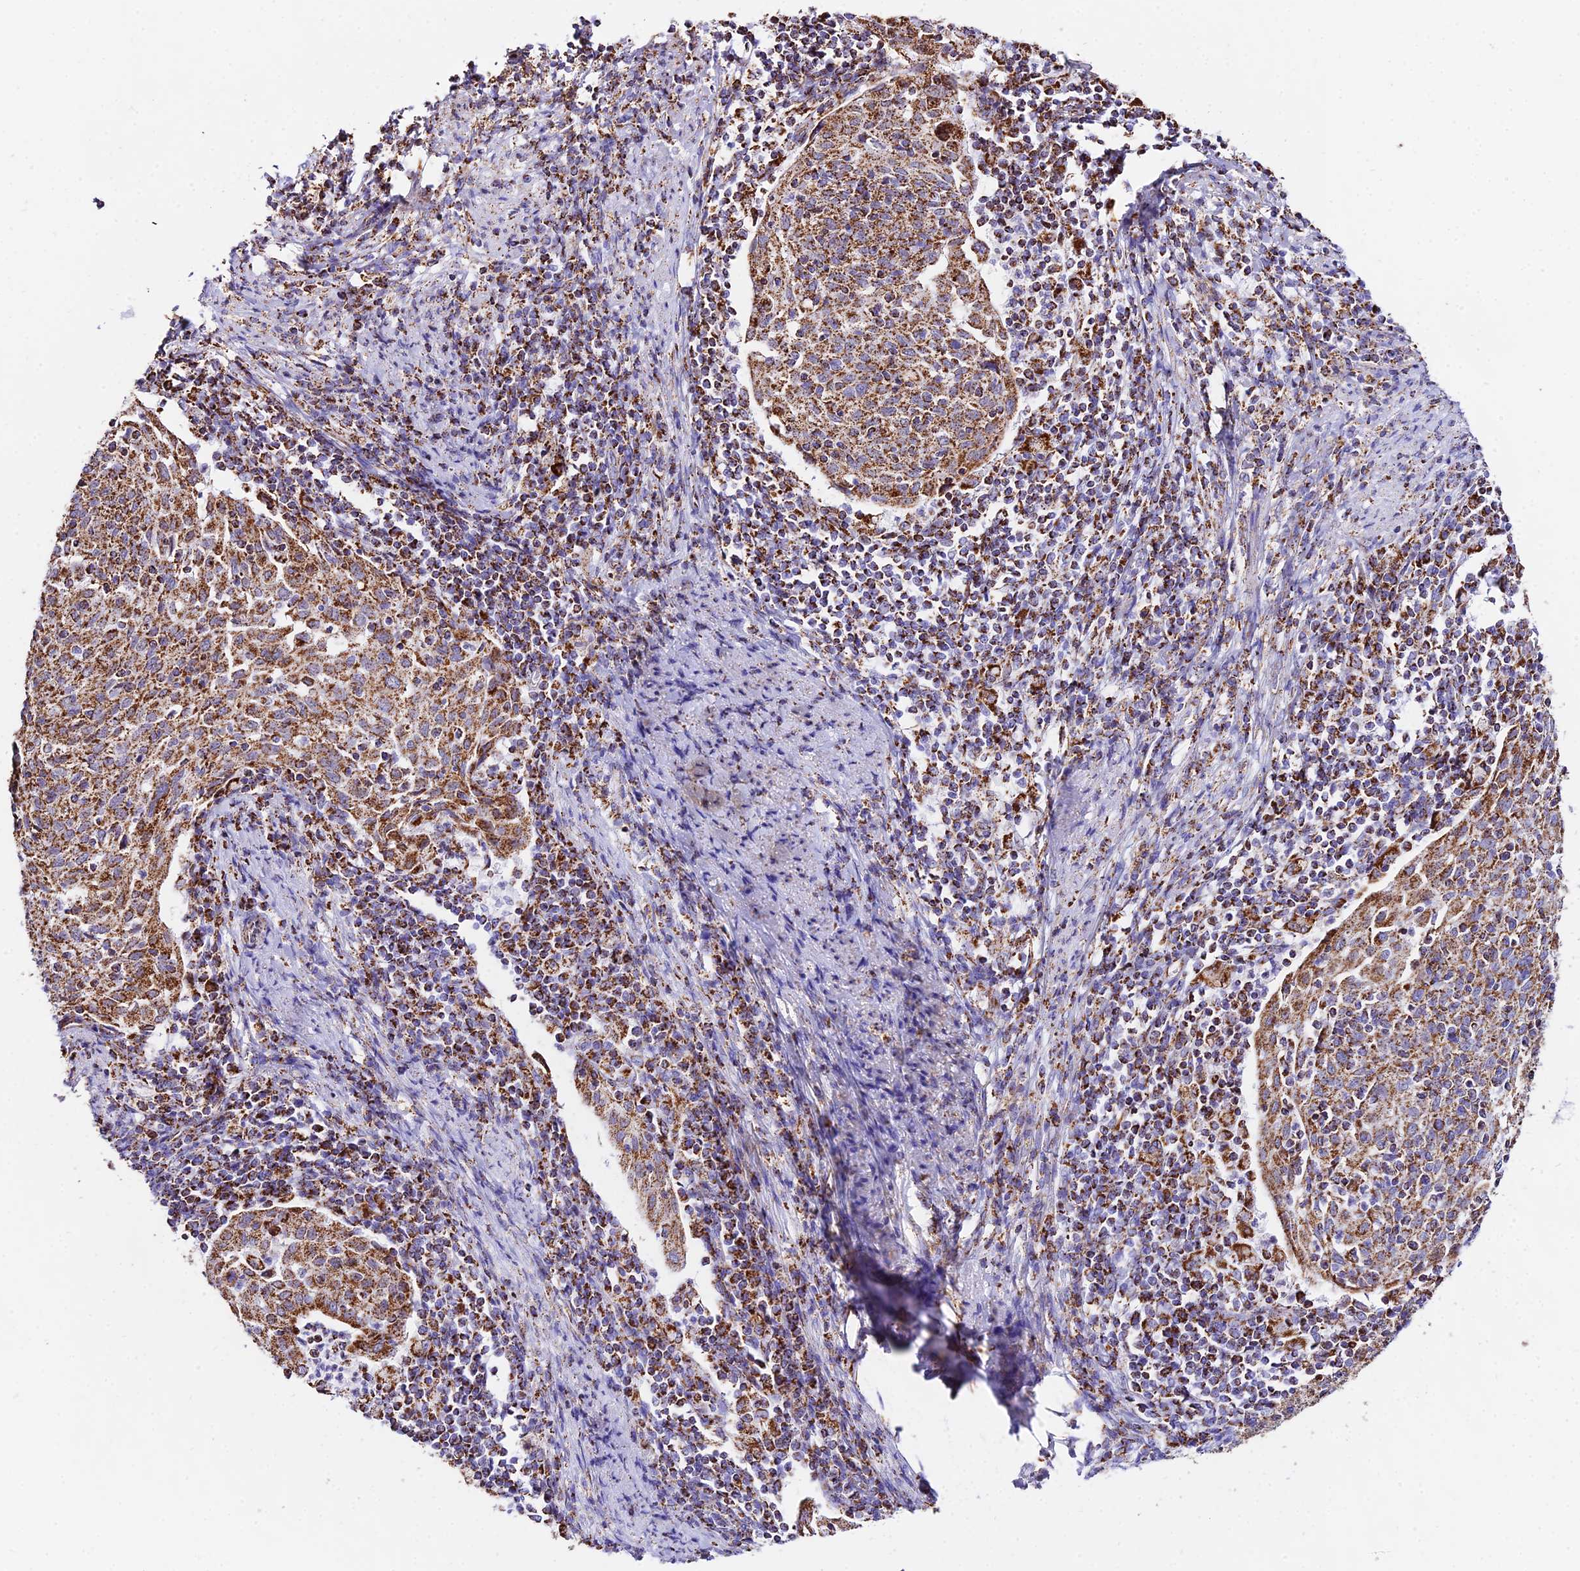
{"staining": {"intensity": "moderate", "quantity": ">75%", "location": "cytoplasmic/membranous"}, "tissue": "cervical cancer", "cell_type": "Tumor cells", "image_type": "cancer", "snomed": [{"axis": "morphology", "description": "Squamous cell carcinoma, NOS"}, {"axis": "topography", "description": "Cervix"}], "caption": "Immunohistochemical staining of cervical cancer (squamous cell carcinoma) shows moderate cytoplasmic/membranous protein positivity in approximately >75% of tumor cells. The protein is shown in brown color, while the nuclei are stained blue.", "gene": "ATP5PD", "patient": {"sex": "female", "age": 52}}